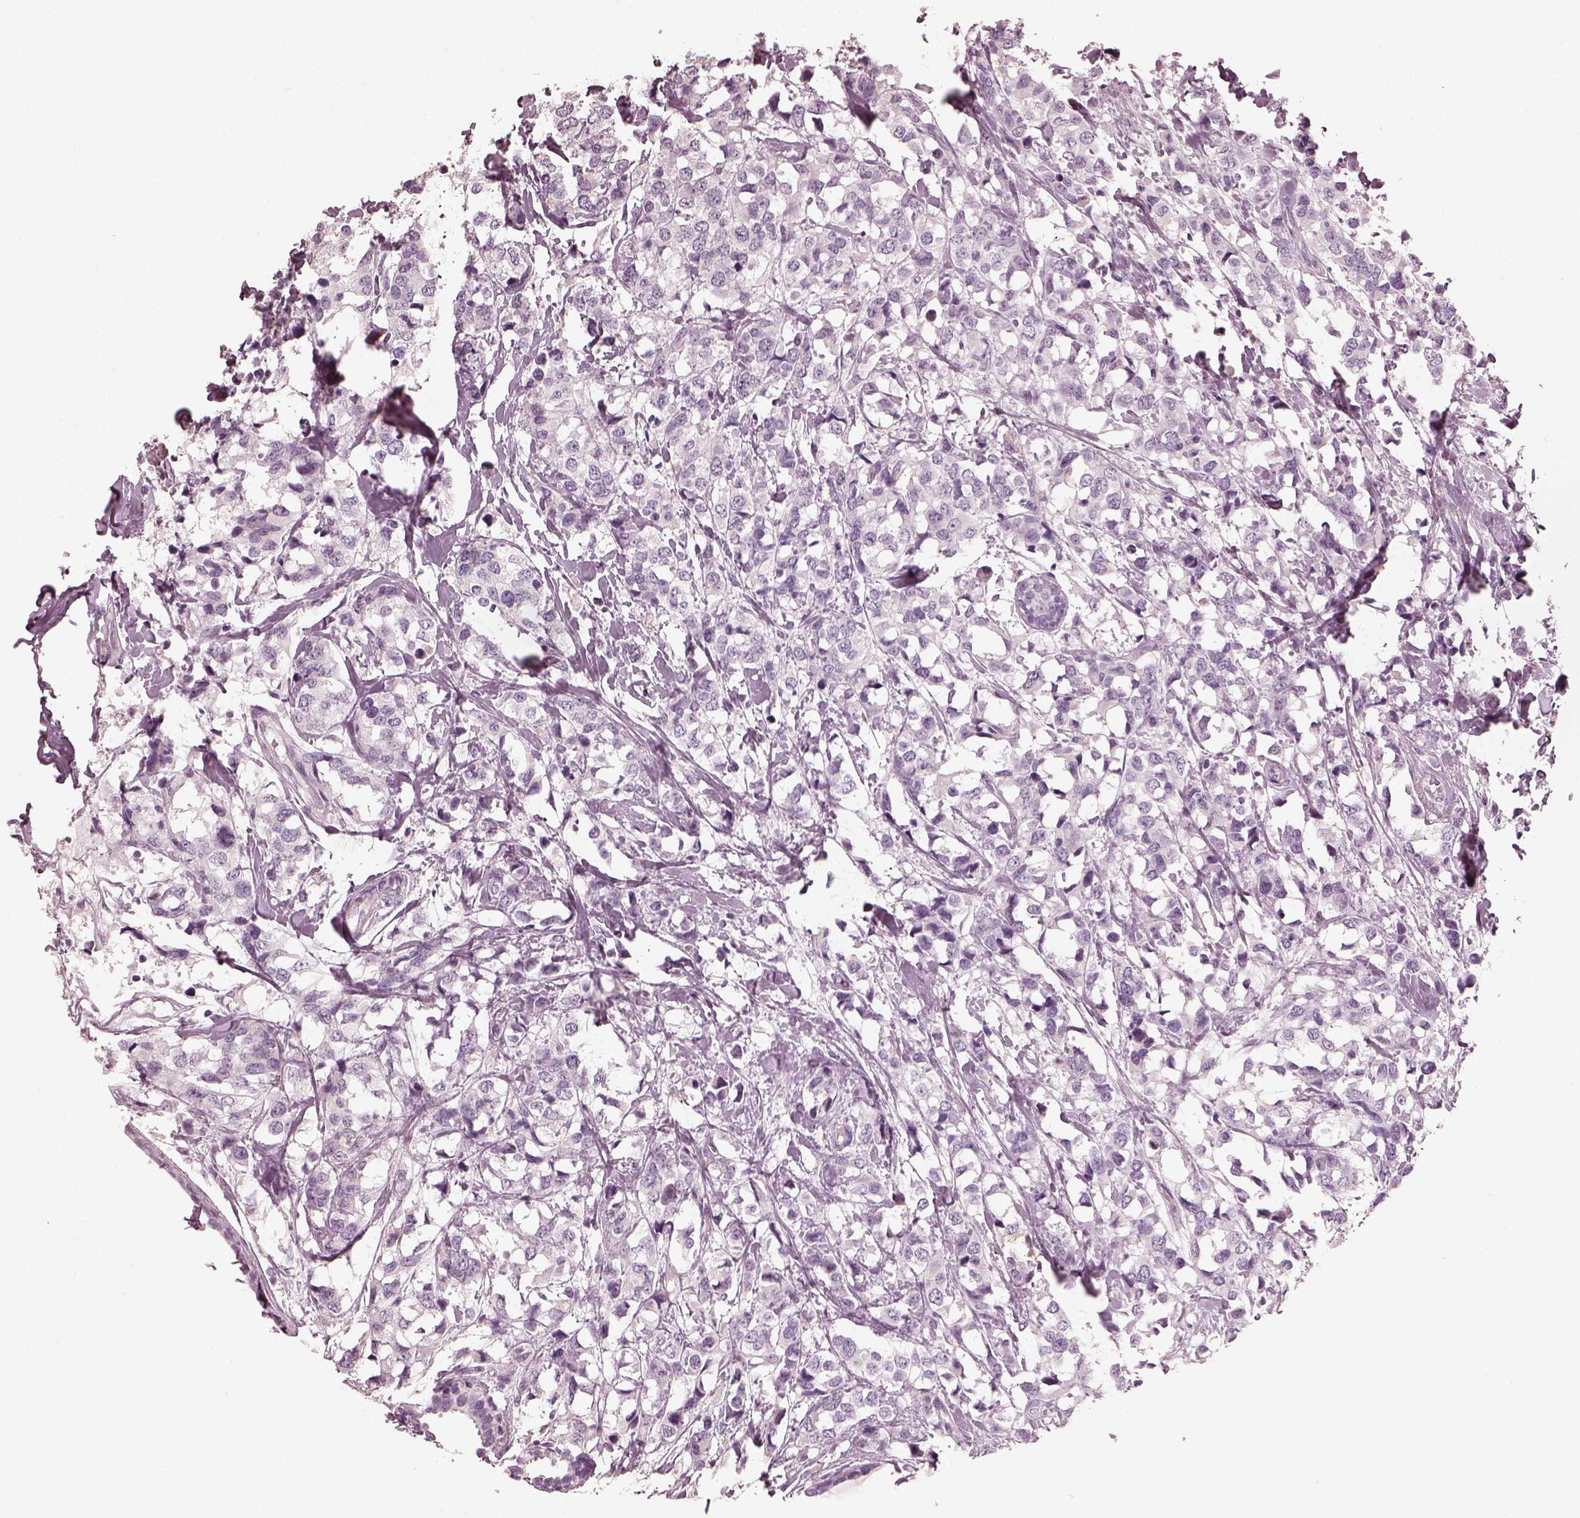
{"staining": {"intensity": "negative", "quantity": "none", "location": "none"}, "tissue": "breast cancer", "cell_type": "Tumor cells", "image_type": "cancer", "snomed": [{"axis": "morphology", "description": "Lobular carcinoma"}, {"axis": "topography", "description": "Breast"}], "caption": "Immunohistochemical staining of human breast lobular carcinoma exhibits no significant positivity in tumor cells.", "gene": "OPTC", "patient": {"sex": "female", "age": 59}}